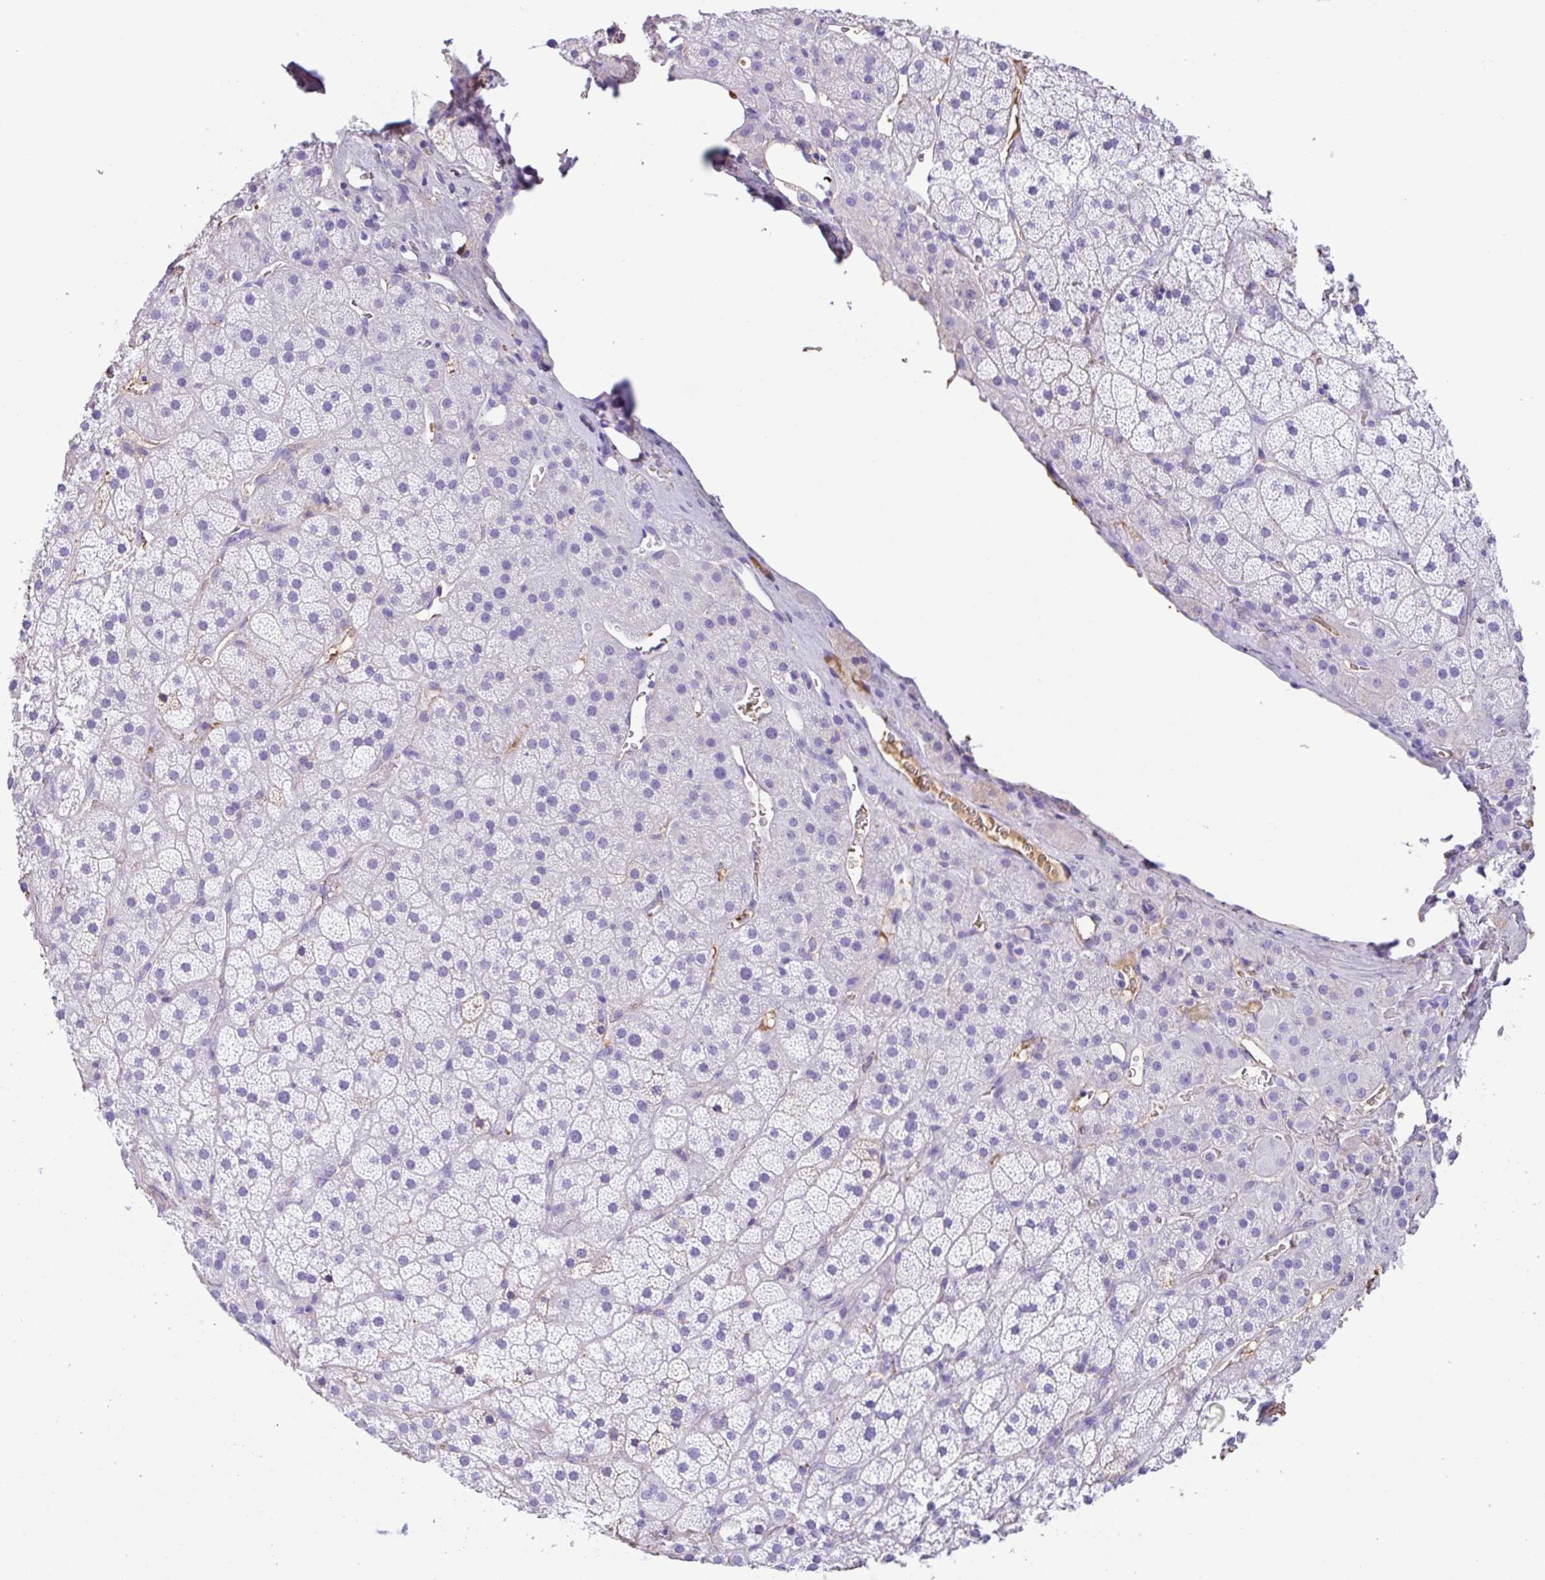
{"staining": {"intensity": "negative", "quantity": "none", "location": "none"}, "tissue": "adrenal gland", "cell_type": "Glandular cells", "image_type": "normal", "snomed": [{"axis": "morphology", "description": "Normal tissue, NOS"}, {"axis": "topography", "description": "Adrenal gland"}], "caption": "IHC photomicrograph of normal adrenal gland: adrenal gland stained with DAB (3,3'-diaminobenzidine) displays no significant protein staining in glandular cells.", "gene": "HOXC12", "patient": {"sex": "male", "age": 57}}